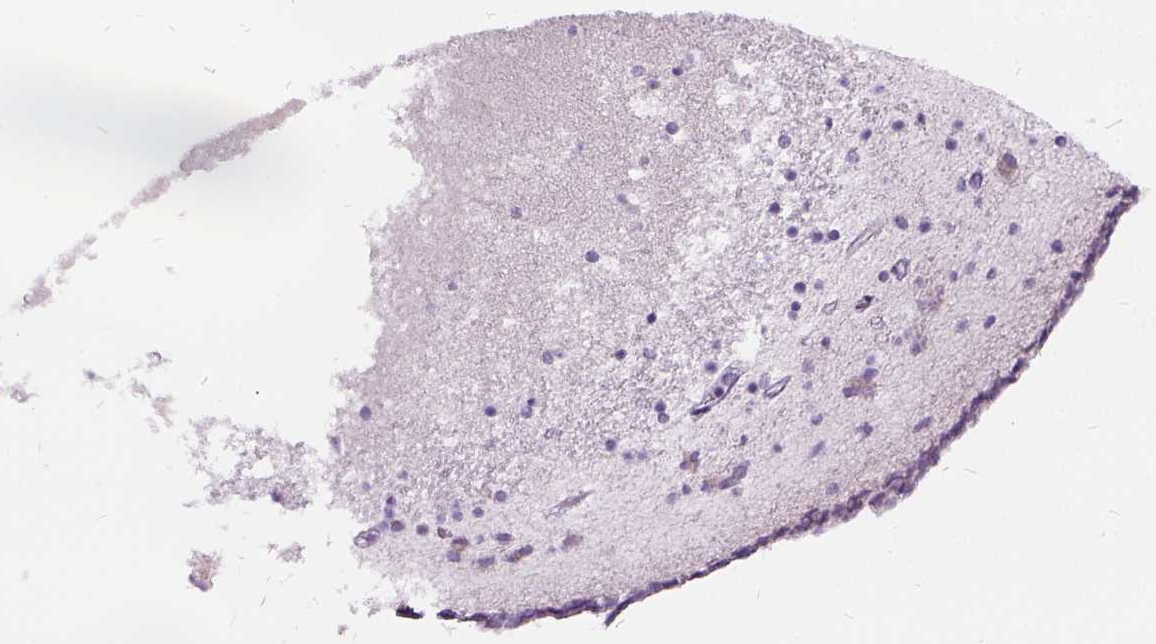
{"staining": {"intensity": "negative", "quantity": "none", "location": "none"}, "tissue": "caudate", "cell_type": "Glial cells", "image_type": "normal", "snomed": [{"axis": "morphology", "description": "Normal tissue, NOS"}, {"axis": "topography", "description": "Lateral ventricle wall"}], "caption": "Micrograph shows no significant protein positivity in glial cells of unremarkable caudate.", "gene": "FDX1", "patient": {"sex": "female", "age": 42}}